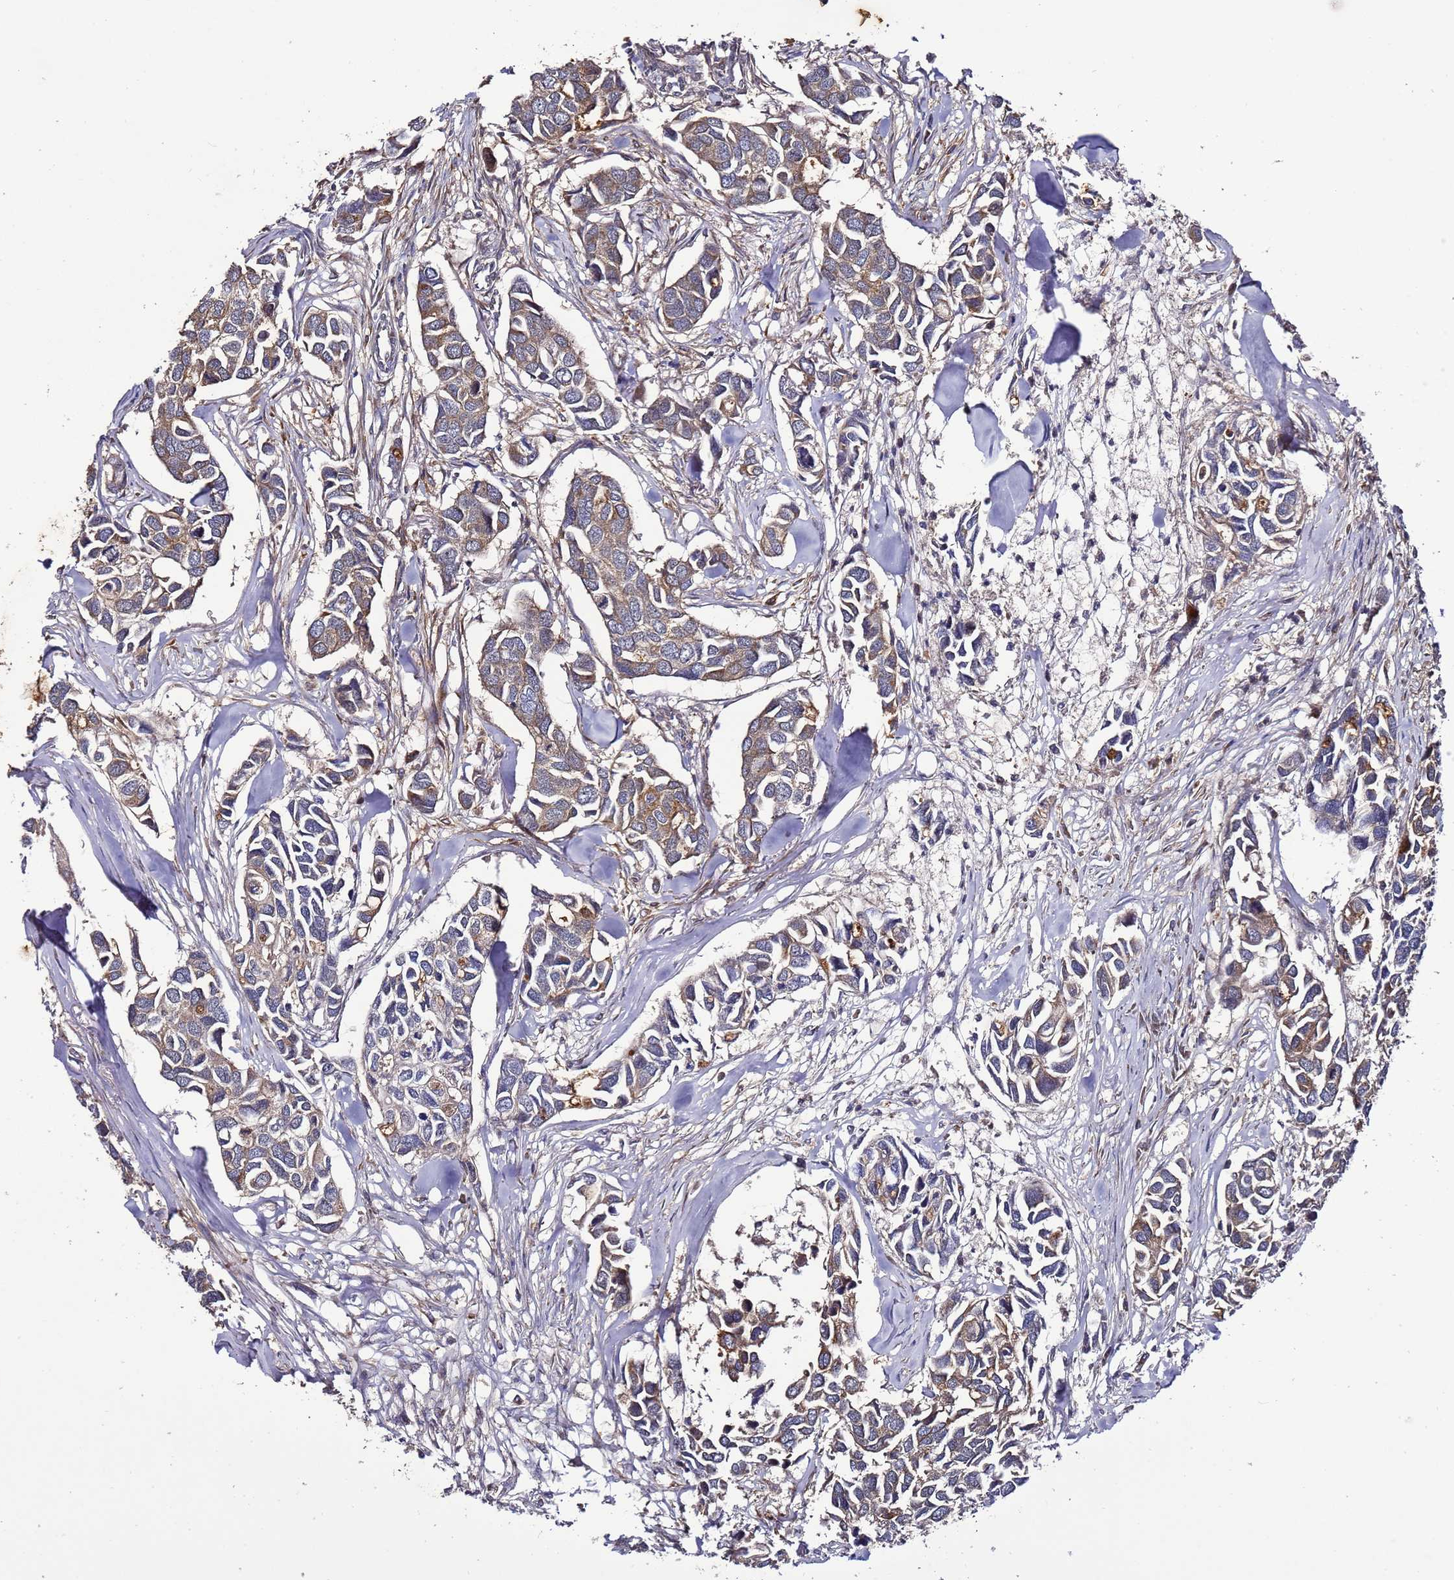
{"staining": {"intensity": "moderate", "quantity": ">75%", "location": "cytoplasmic/membranous"}, "tissue": "breast cancer", "cell_type": "Tumor cells", "image_type": "cancer", "snomed": [{"axis": "morphology", "description": "Duct carcinoma"}, {"axis": "topography", "description": "Breast"}], "caption": "Immunohistochemical staining of human breast cancer (infiltrating ductal carcinoma) shows medium levels of moderate cytoplasmic/membranous staining in approximately >75% of tumor cells.", "gene": "TMEM176B", "patient": {"sex": "female", "age": 83}}